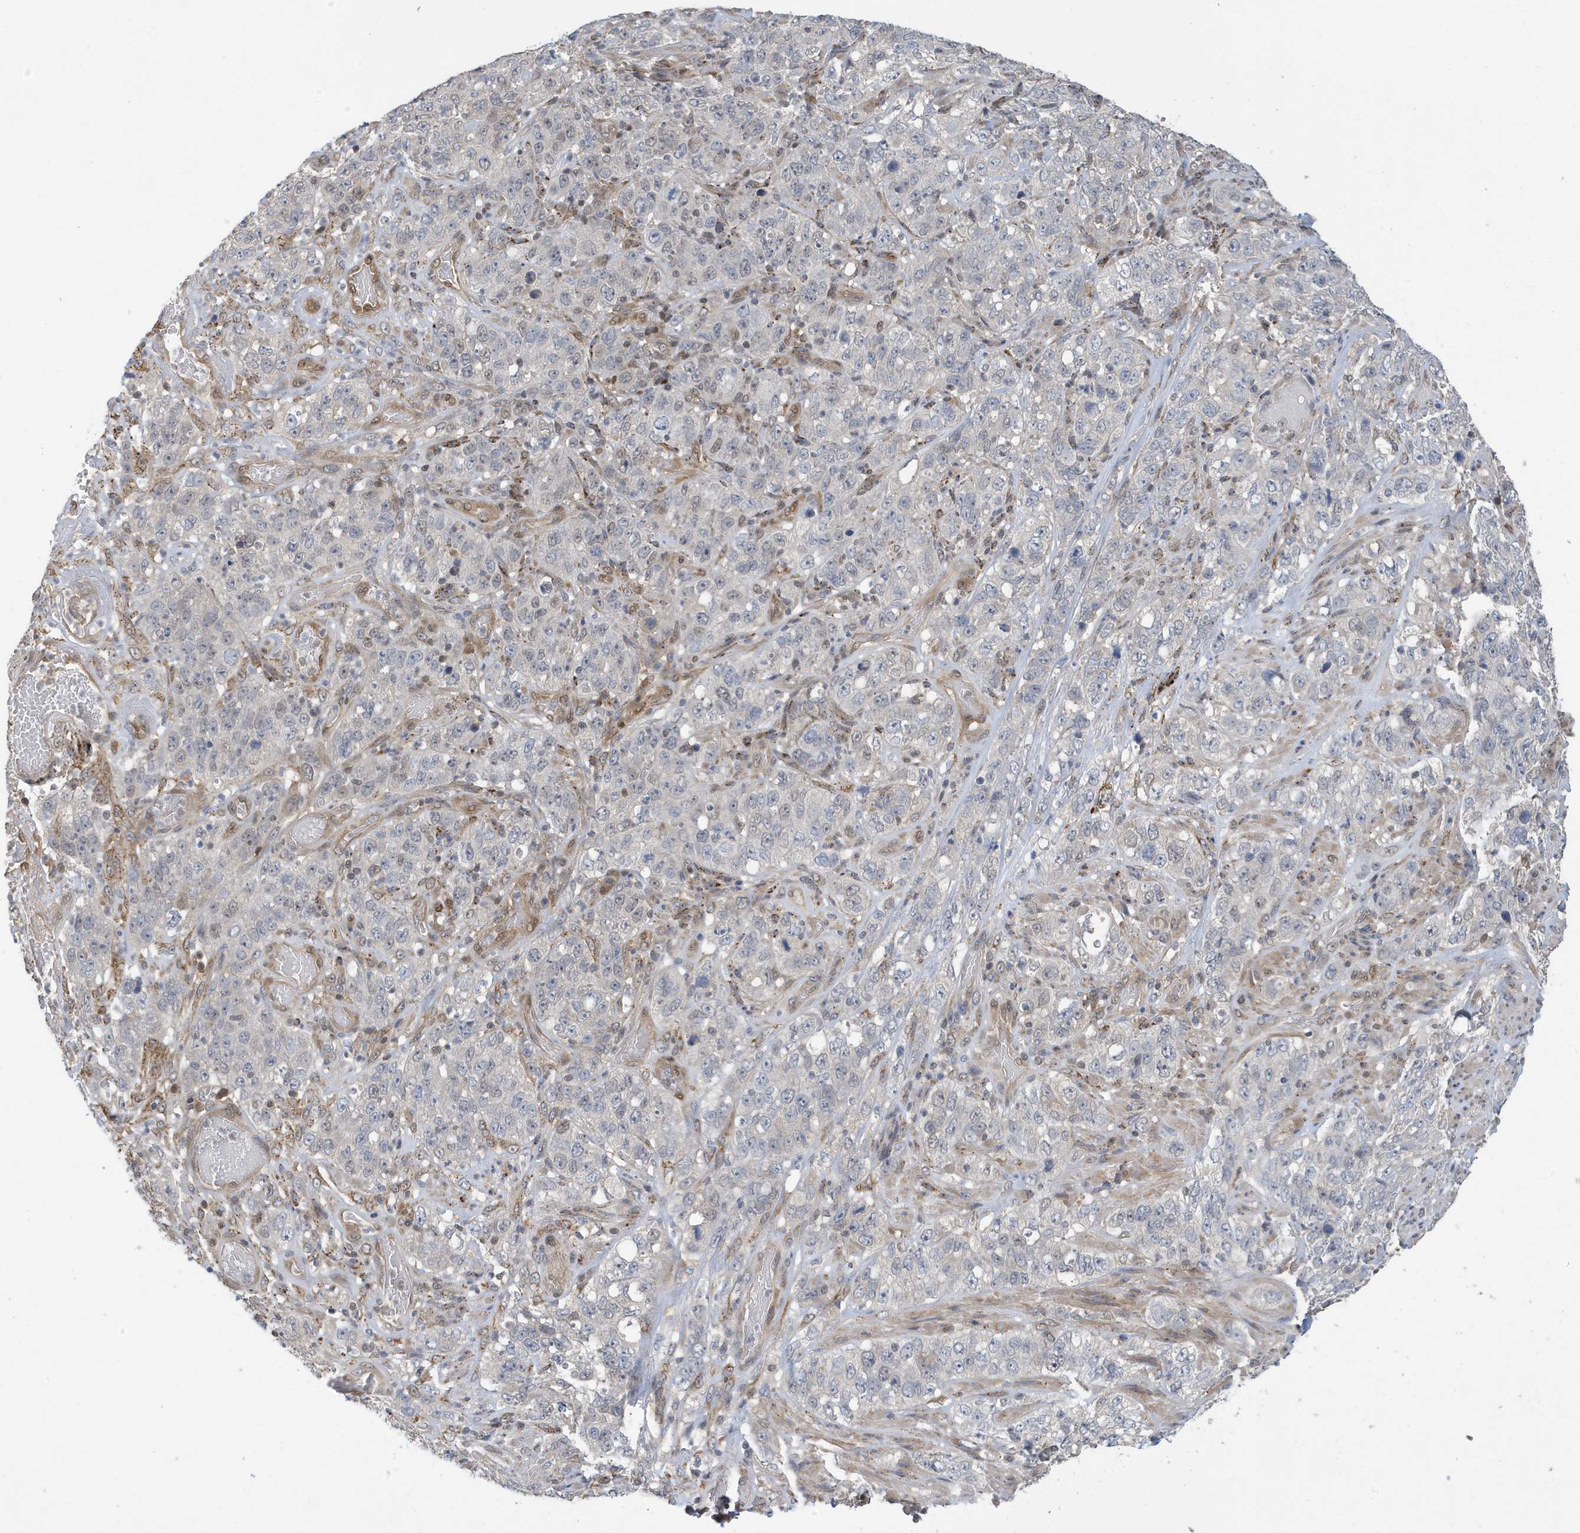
{"staining": {"intensity": "negative", "quantity": "none", "location": "none"}, "tissue": "stomach cancer", "cell_type": "Tumor cells", "image_type": "cancer", "snomed": [{"axis": "morphology", "description": "Adenocarcinoma, NOS"}, {"axis": "topography", "description": "Stomach"}], "caption": "The immunohistochemistry (IHC) micrograph has no significant staining in tumor cells of stomach cancer (adenocarcinoma) tissue.", "gene": "NCOA7", "patient": {"sex": "male", "age": 48}}